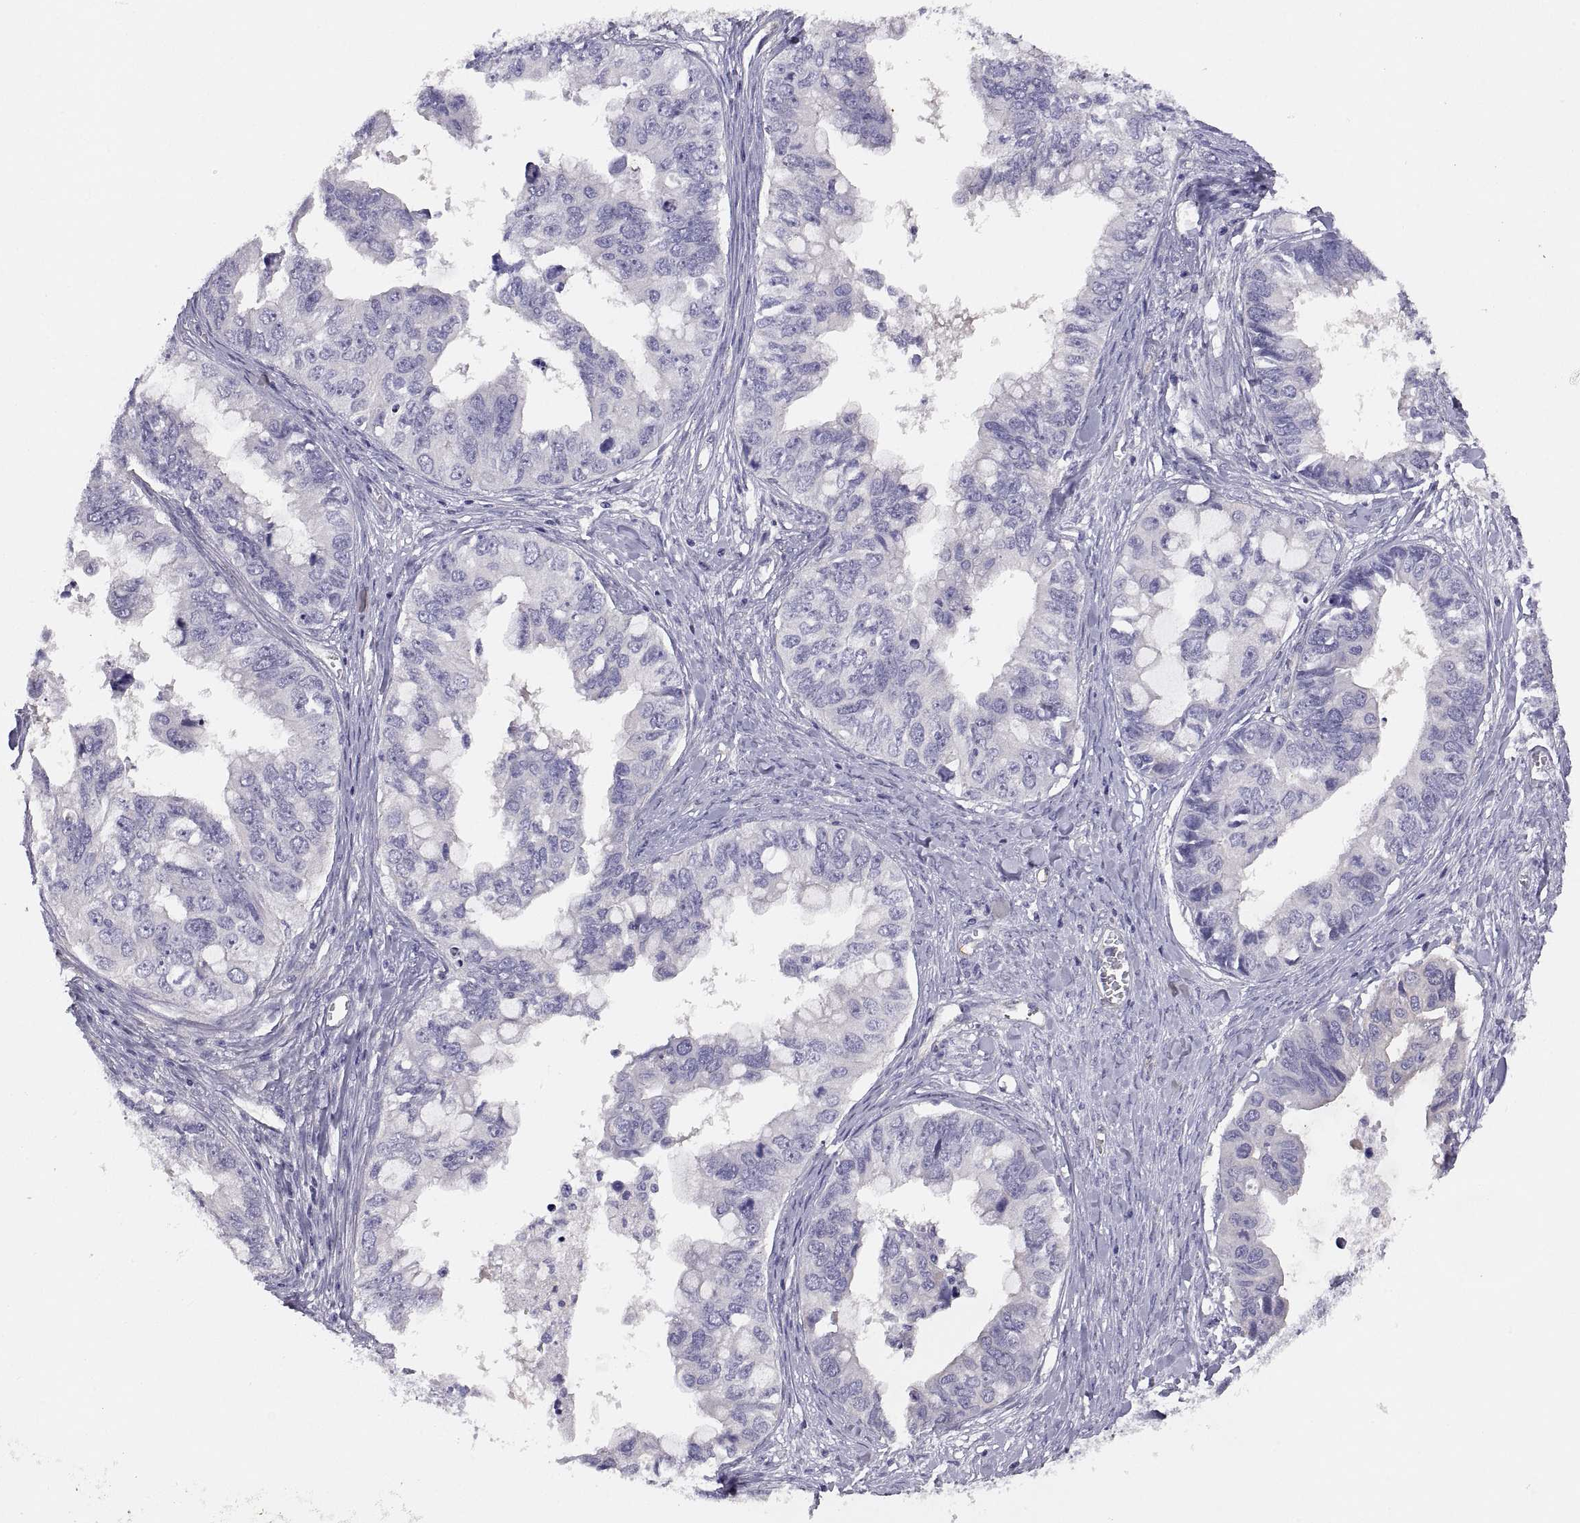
{"staining": {"intensity": "negative", "quantity": "none", "location": "none"}, "tissue": "ovarian cancer", "cell_type": "Tumor cells", "image_type": "cancer", "snomed": [{"axis": "morphology", "description": "Cystadenocarcinoma, mucinous, NOS"}, {"axis": "topography", "description": "Ovary"}], "caption": "Immunohistochemical staining of human mucinous cystadenocarcinoma (ovarian) exhibits no significant positivity in tumor cells.", "gene": "STRC", "patient": {"sex": "female", "age": 76}}